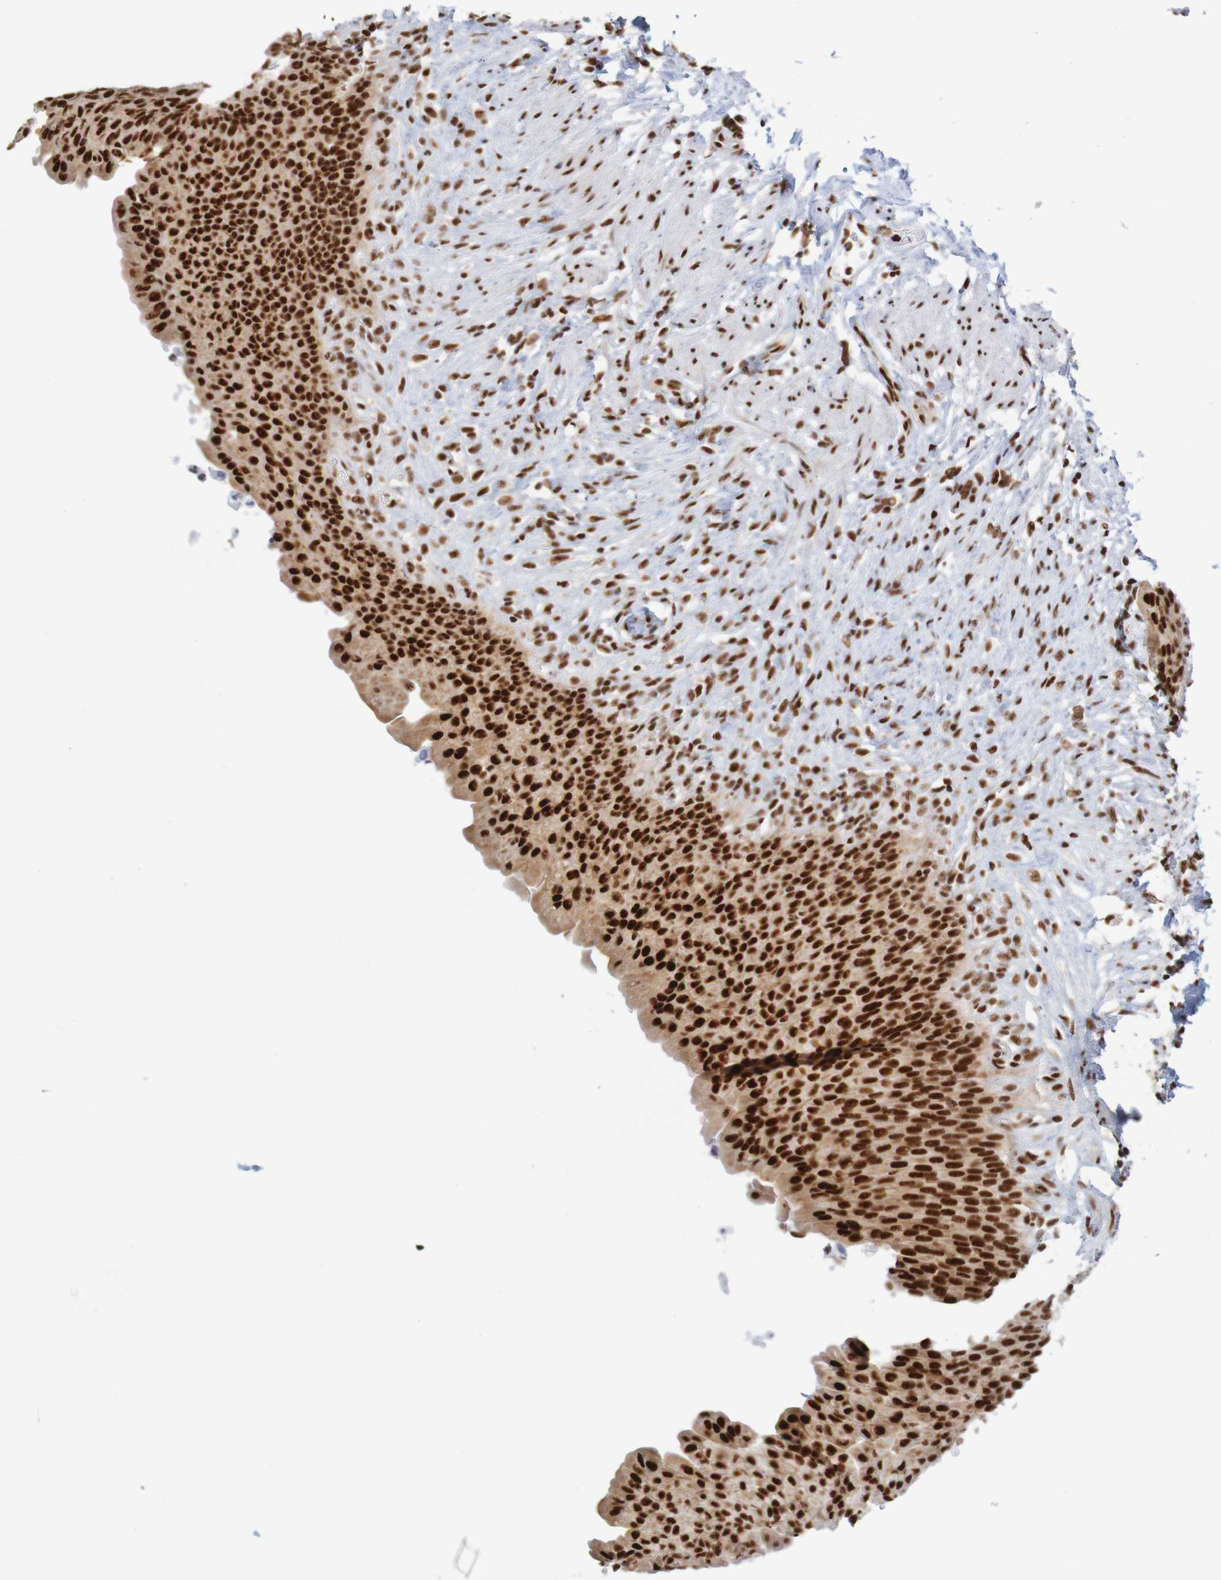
{"staining": {"intensity": "strong", "quantity": ">75%", "location": "nuclear"}, "tissue": "urinary bladder", "cell_type": "Urothelial cells", "image_type": "normal", "snomed": [{"axis": "morphology", "description": "Normal tissue, NOS"}, {"axis": "topography", "description": "Urinary bladder"}], "caption": "Strong nuclear protein expression is seen in approximately >75% of urothelial cells in urinary bladder. Nuclei are stained in blue.", "gene": "THRAP3", "patient": {"sex": "female", "age": 79}}